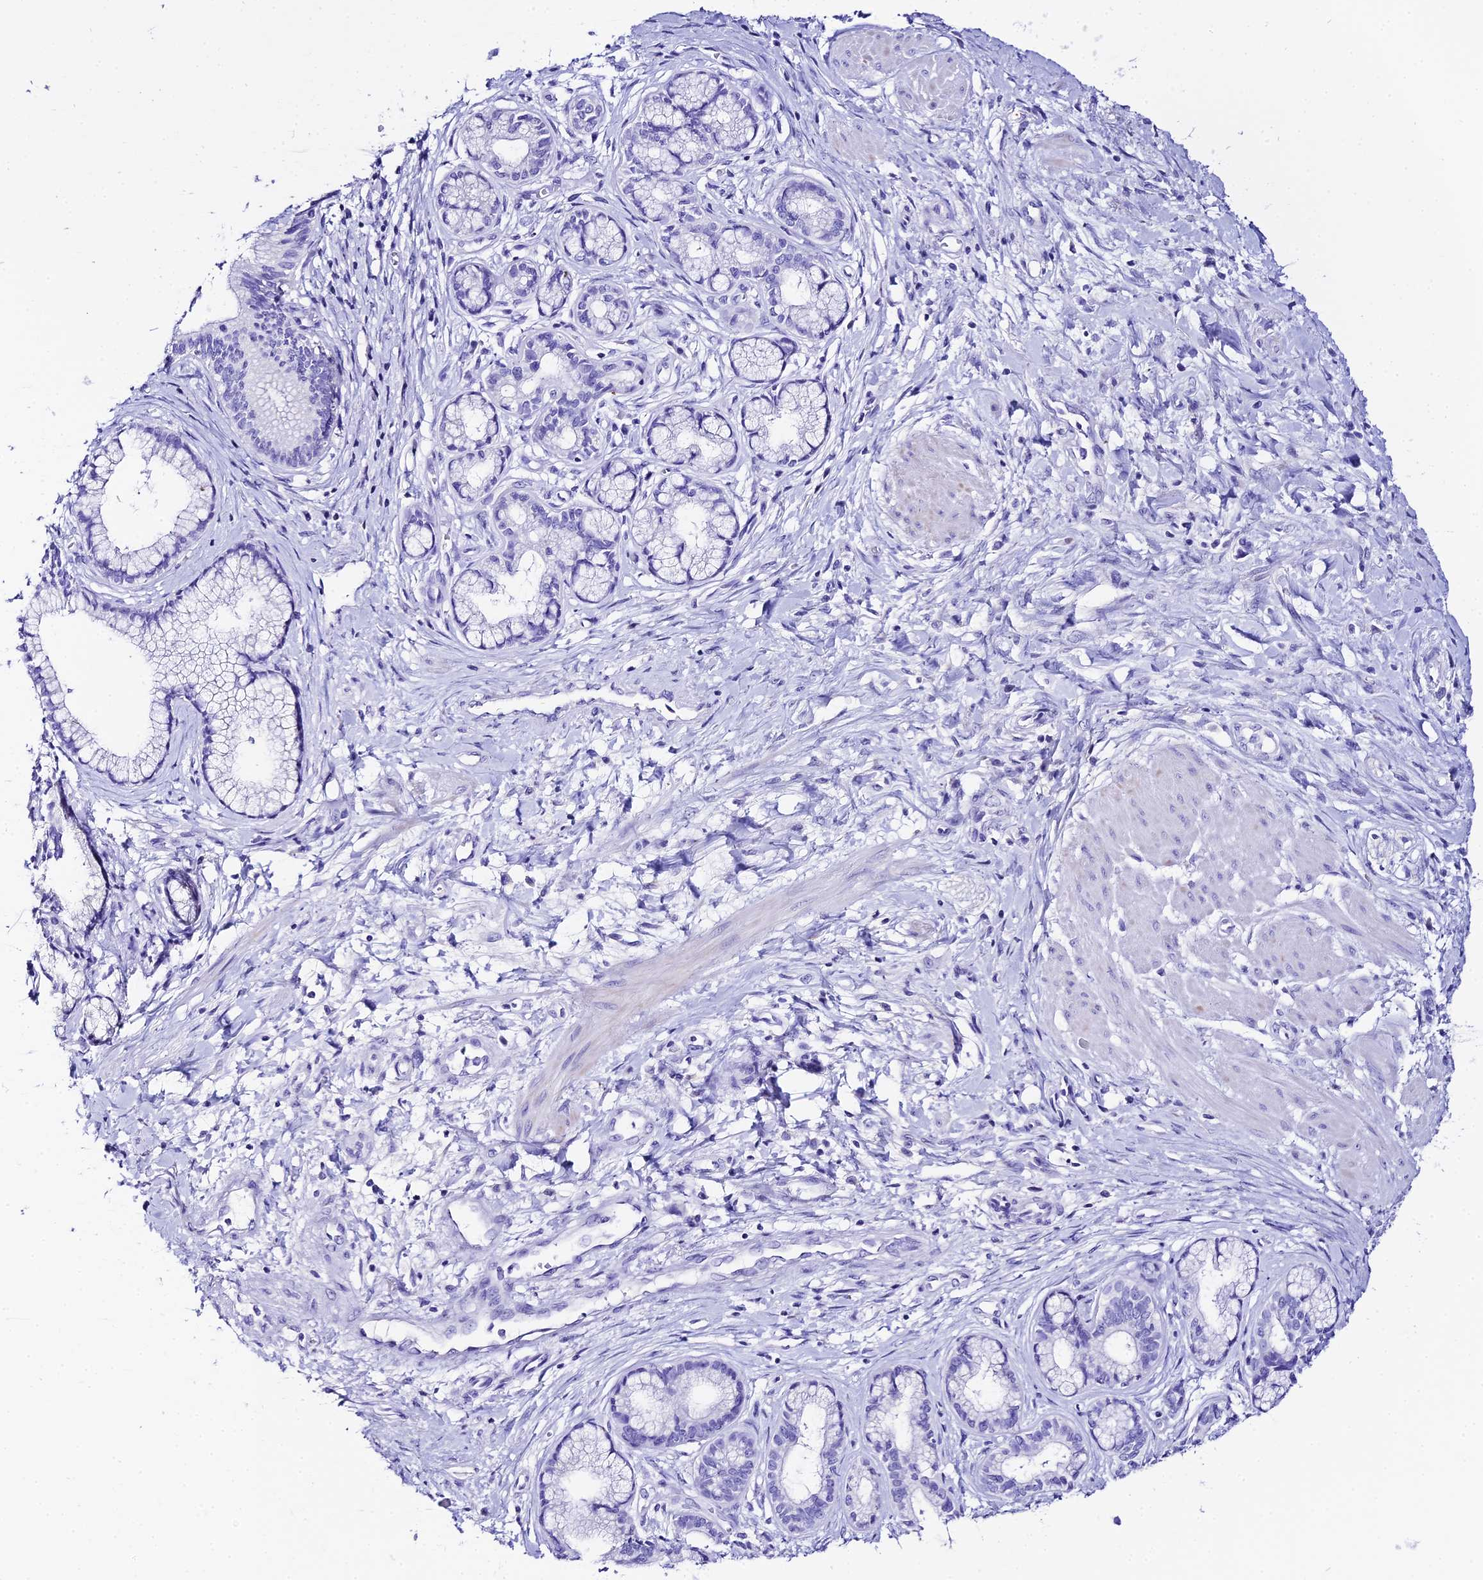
{"staining": {"intensity": "negative", "quantity": "none", "location": "none"}, "tissue": "pancreatic cancer", "cell_type": "Tumor cells", "image_type": "cancer", "snomed": [{"axis": "morphology", "description": "Adenocarcinoma, NOS"}, {"axis": "topography", "description": "Pancreas"}], "caption": "The micrograph displays no staining of tumor cells in pancreatic adenocarcinoma.", "gene": "TRMT44", "patient": {"sex": "male", "age": 72}}